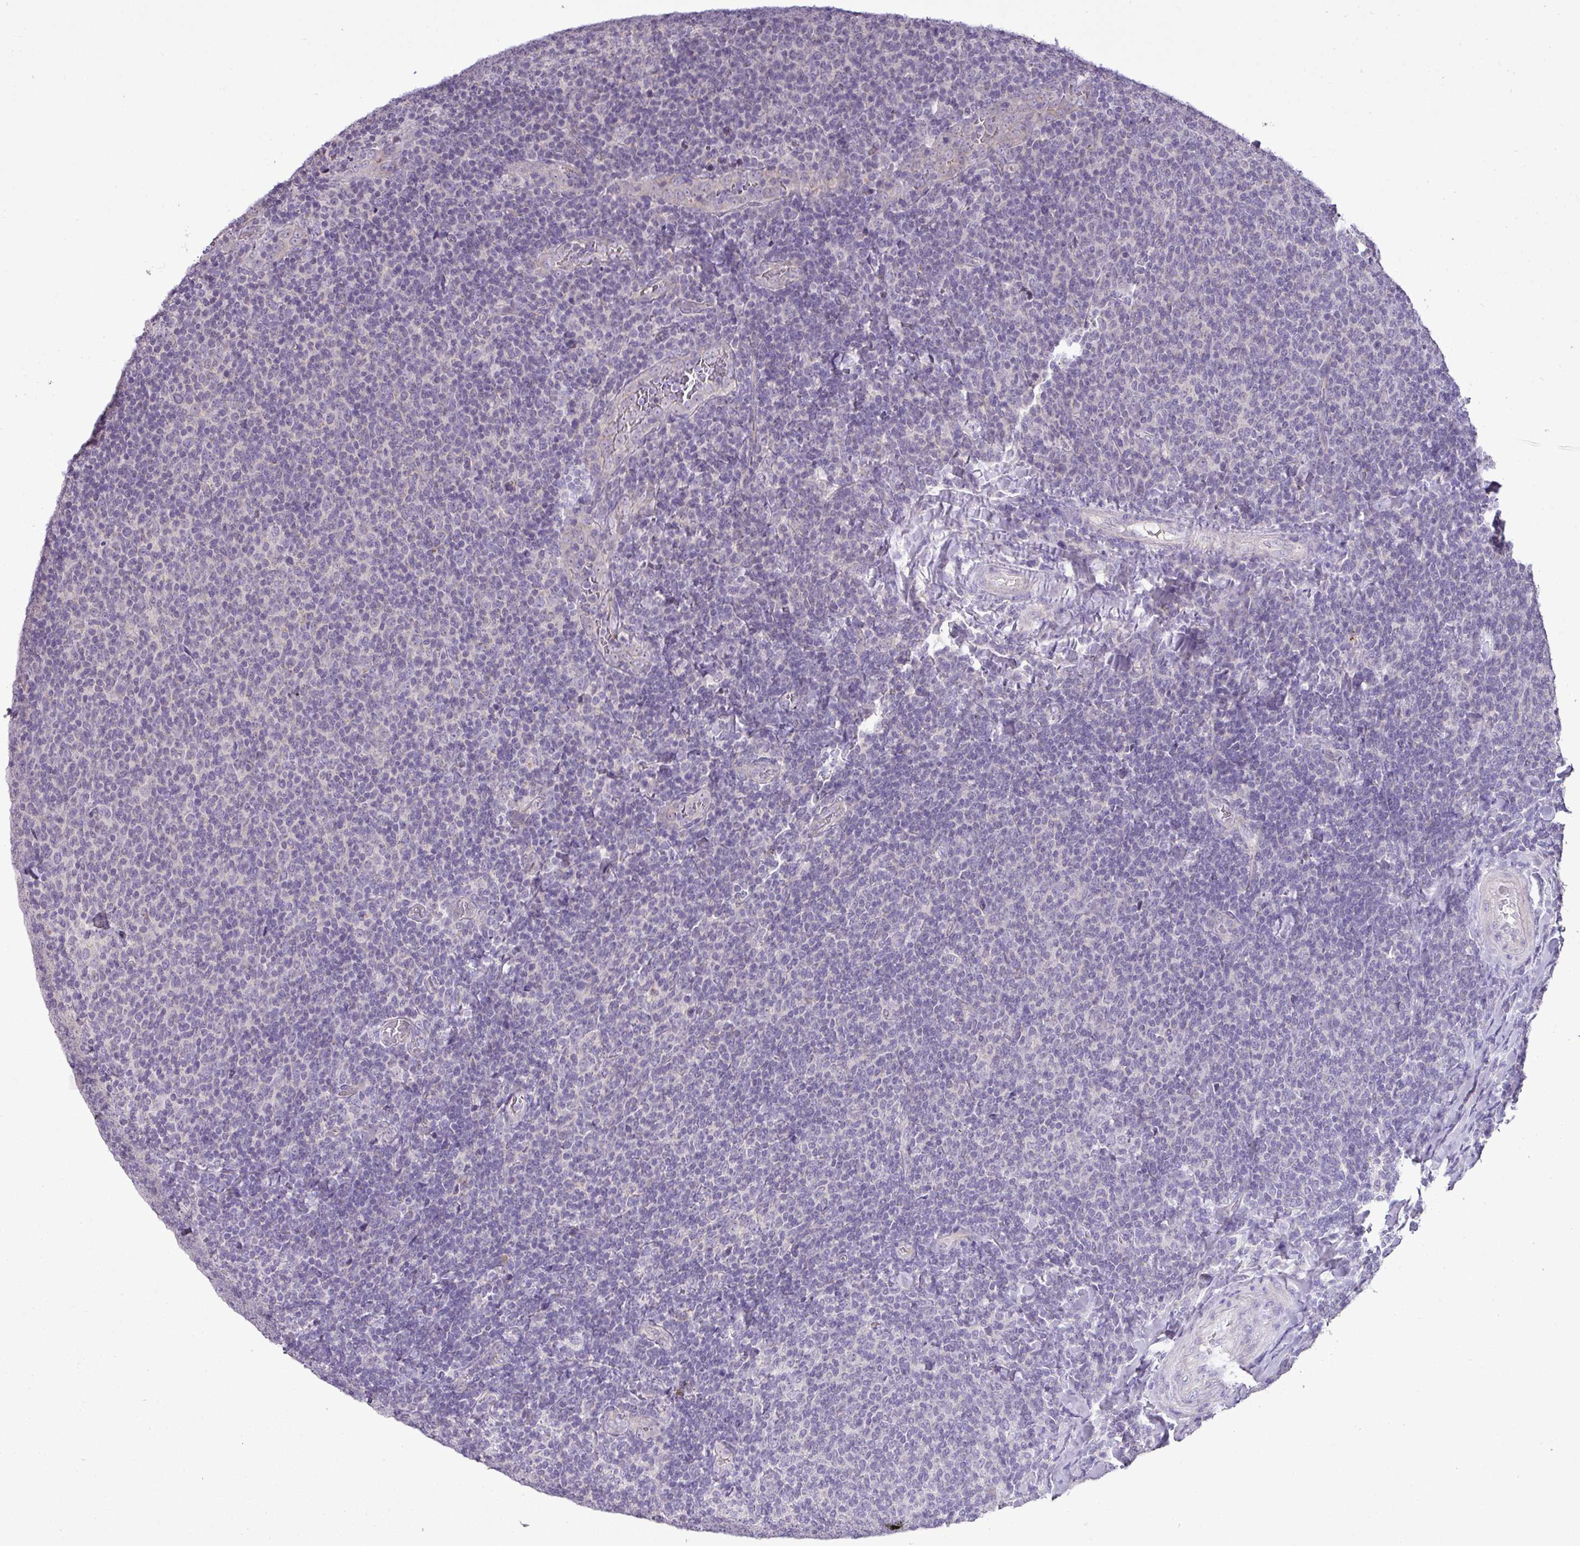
{"staining": {"intensity": "negative", "quantity": "none", "location": "none"}, "tissue": "lymphoma", "cell_type": "Tumor cells", "image_type": "cancer", "snomed": [{"axis": "morphology", "description": "Malignant lymphoma, non-Hodgkin's type, Low grade"}, {"axis": "topography", "description": "Lymph node"}], "caption": "IHC histopathology image of neoplastic tissue: lymphoma stained with DAB exhibits no significant protein positivity in tumor cells.", "gene": "BRINP2", "patient": {"sex": "male", "age": 52}}